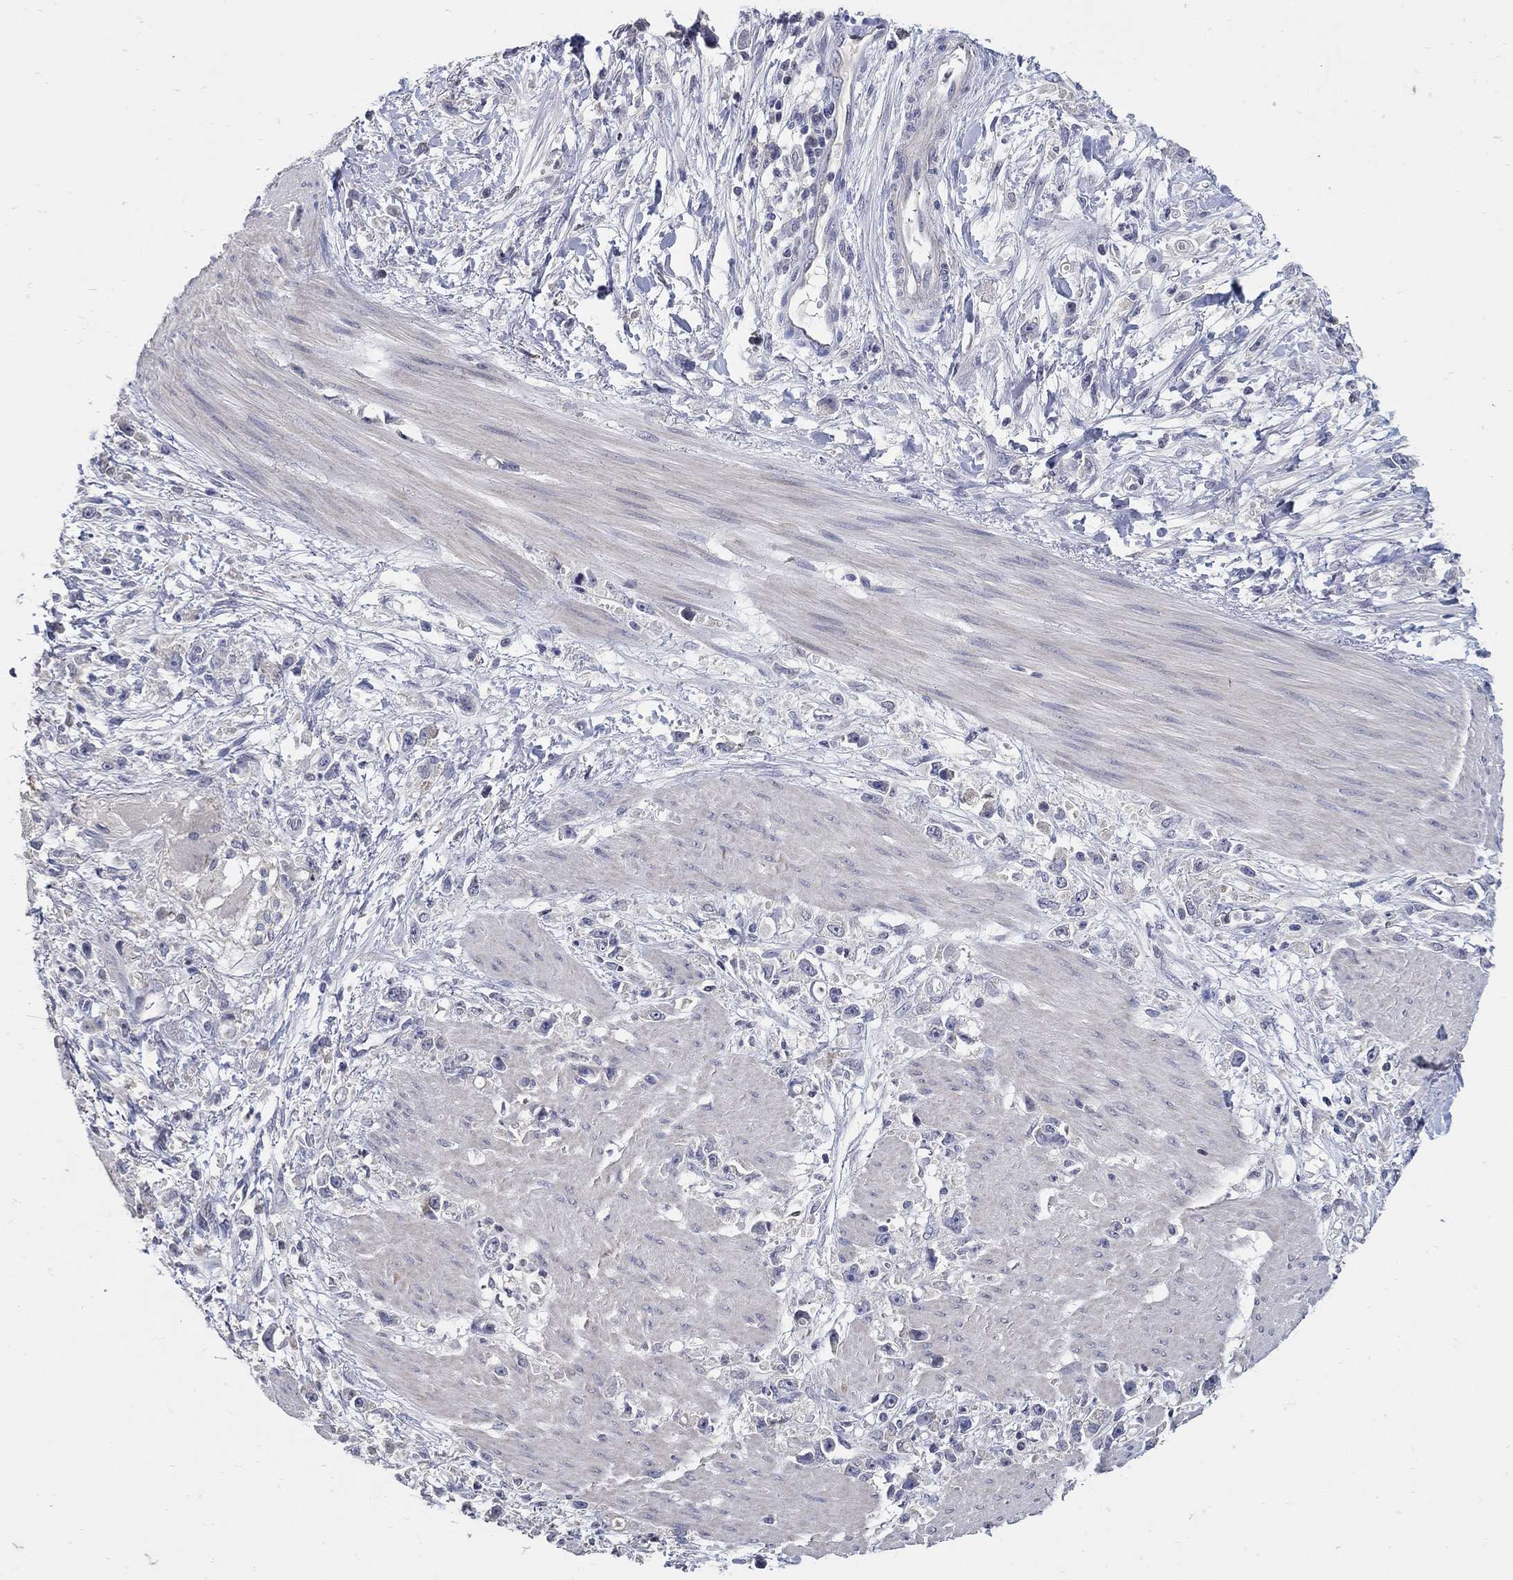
{"staining": {"intensity": "negative", "quantity": "none", "location": "none"}, "tissue": "stomach cancer", "cell_type": "Tumor cells", "image_type": "cancer", "snomed": [{"axis": "morphology", "description": "Adenocarcinoma, NOS"}, {"axis": "topography", "description": "Stomach"}], "caption": "Immunohistochemical staining of human stomach adenocarcinoma demonstrates no significant positivity in tumor cells.", "gene": "CETN1", "patient": {"sex": "female", "age": 59}}